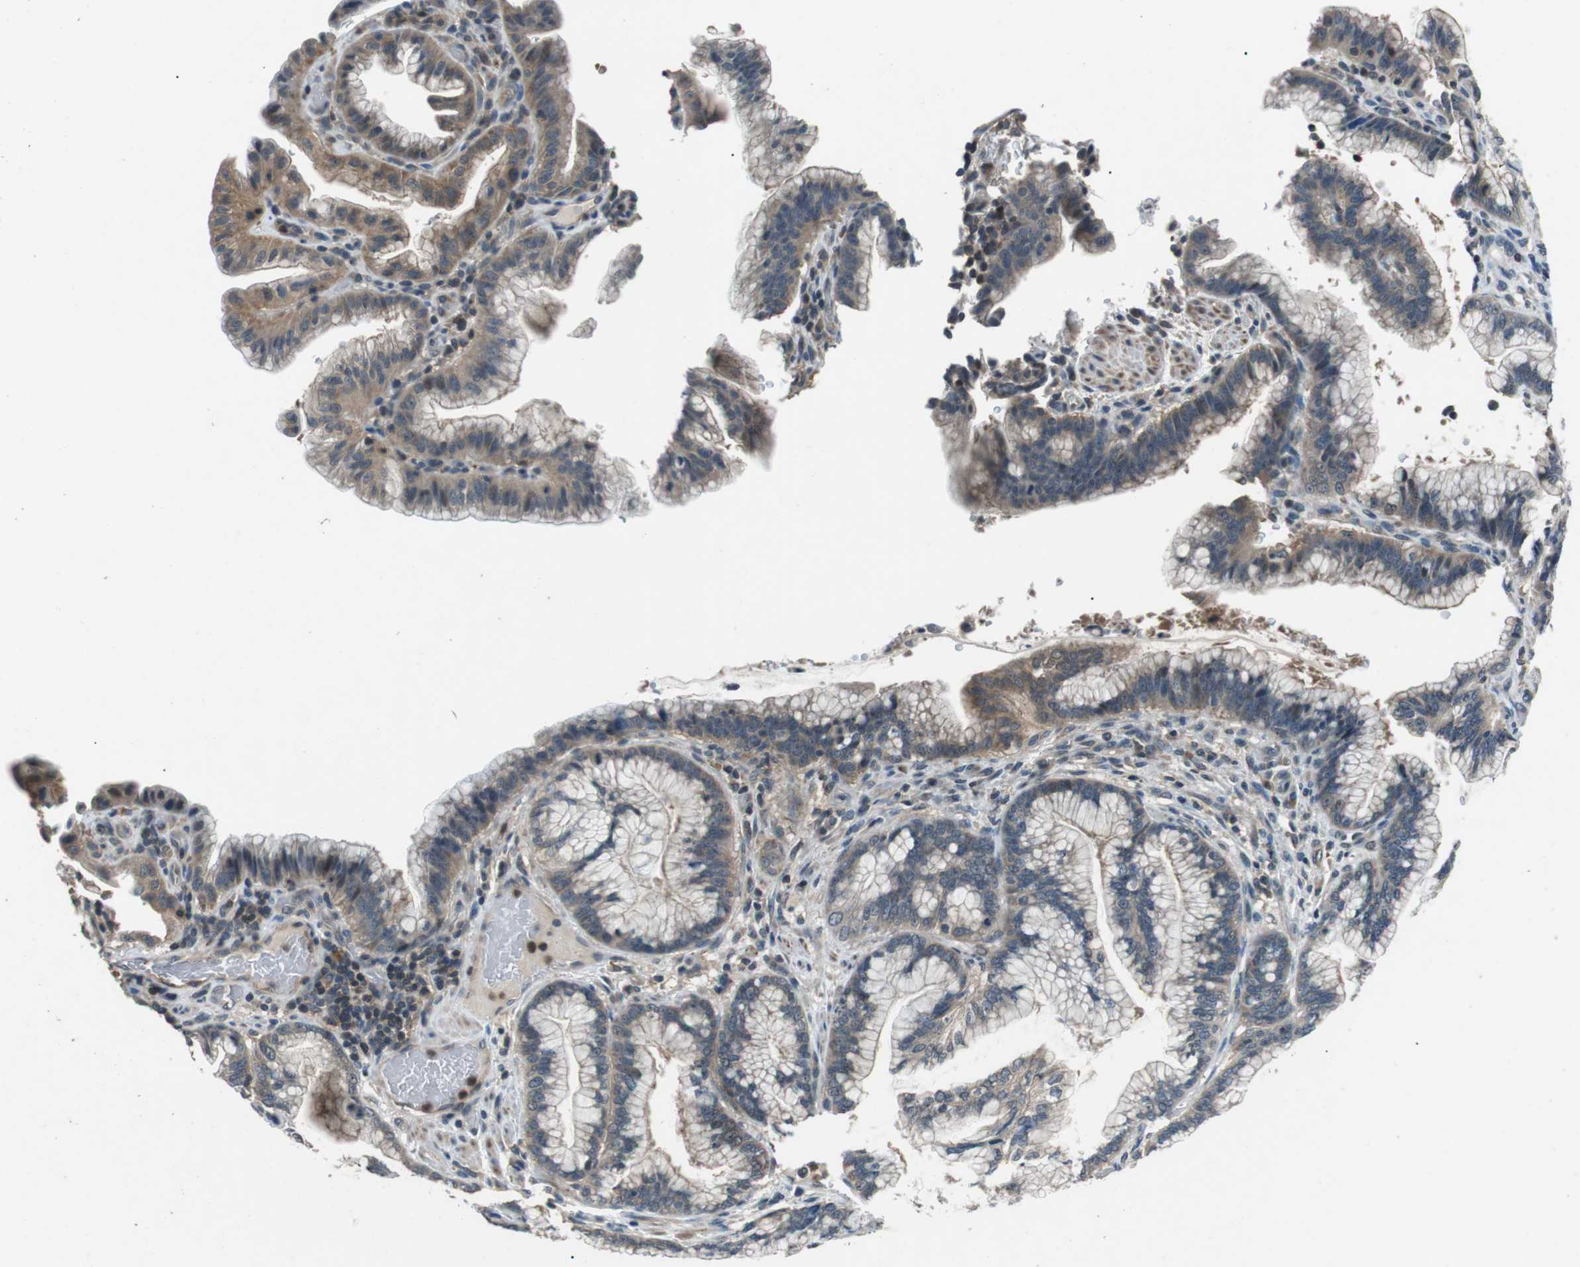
{"staining": {"intensity": "moderate", "quantity": "25%-75%", "location": "cytoplasmic/membranous"}, "tissue": "pancreatic cancer", "cell_type": "Tumor cells", "image_type": "cancer", "snomed": [{"axis": "morphology", "description": "Adenocarcinoma, NOS"}, {"axis": "topography", "description": "Pancreas"}], "caption": "Brown immunohistochemical staining in pancreatic cancer displays moderate cytoplasmic/membranous positivity in about 25%-75% of tumor cells.", "gene": "NEK7", "patient": {"sex": "female", "age": 64}}